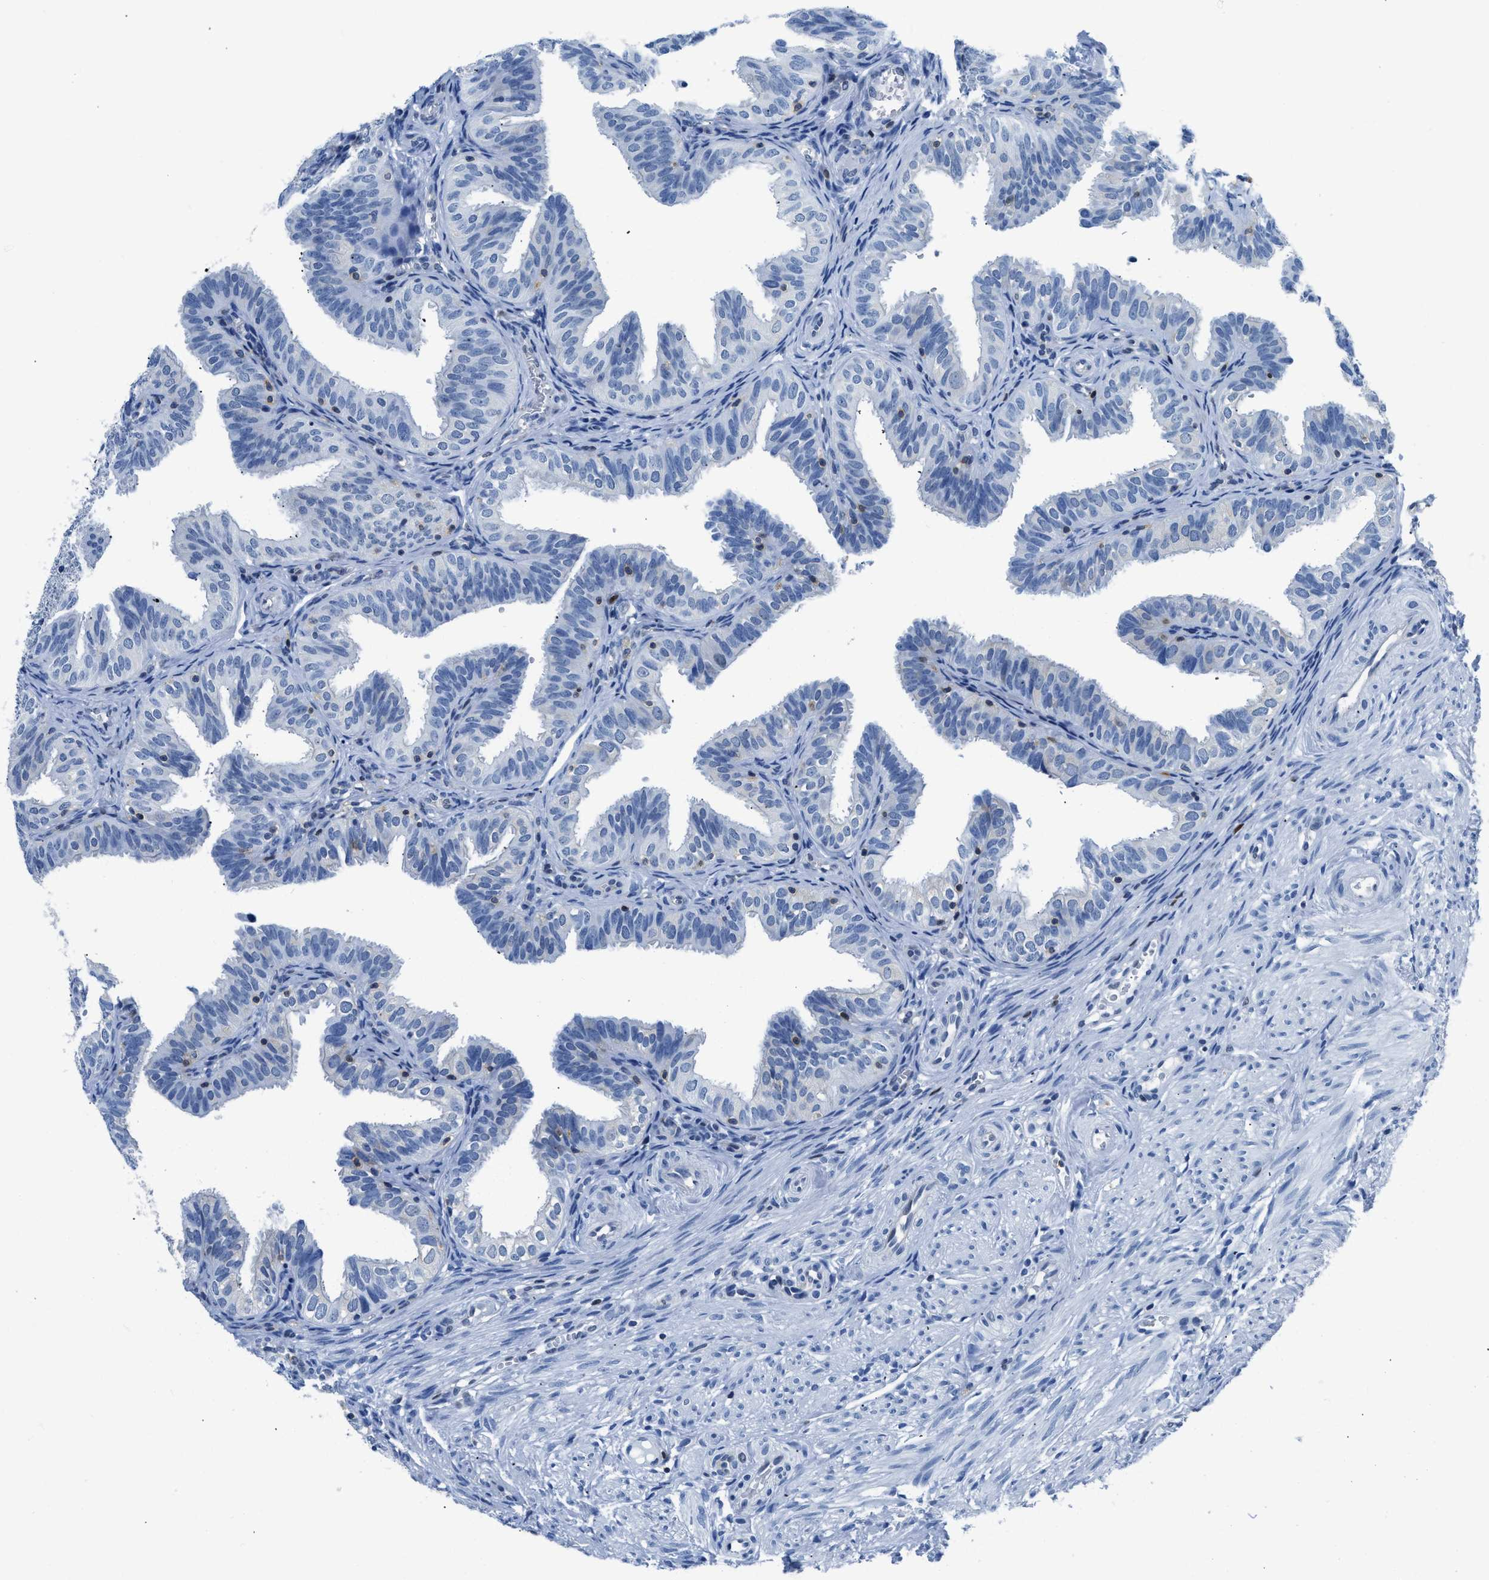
{"staining": {"intensity": "negative", "quantity": "none", "location": "none"}, "tissue": "fallopian tube", "cell_type": "Glandular cells", "image_type": "normal", "snomed": [{"axis": "morphology", "description": "Normal tissue, NOS"}, {"axis": "topography", "description": "Fallopian tube"}], "caption": "High power microscopy histopathology image of an IHC micrograph of benign fallopian tube, revealing no significant staining in glandular cells.", "gene": "NFATC2", "patient": {"sex": "female", "age": 35}}